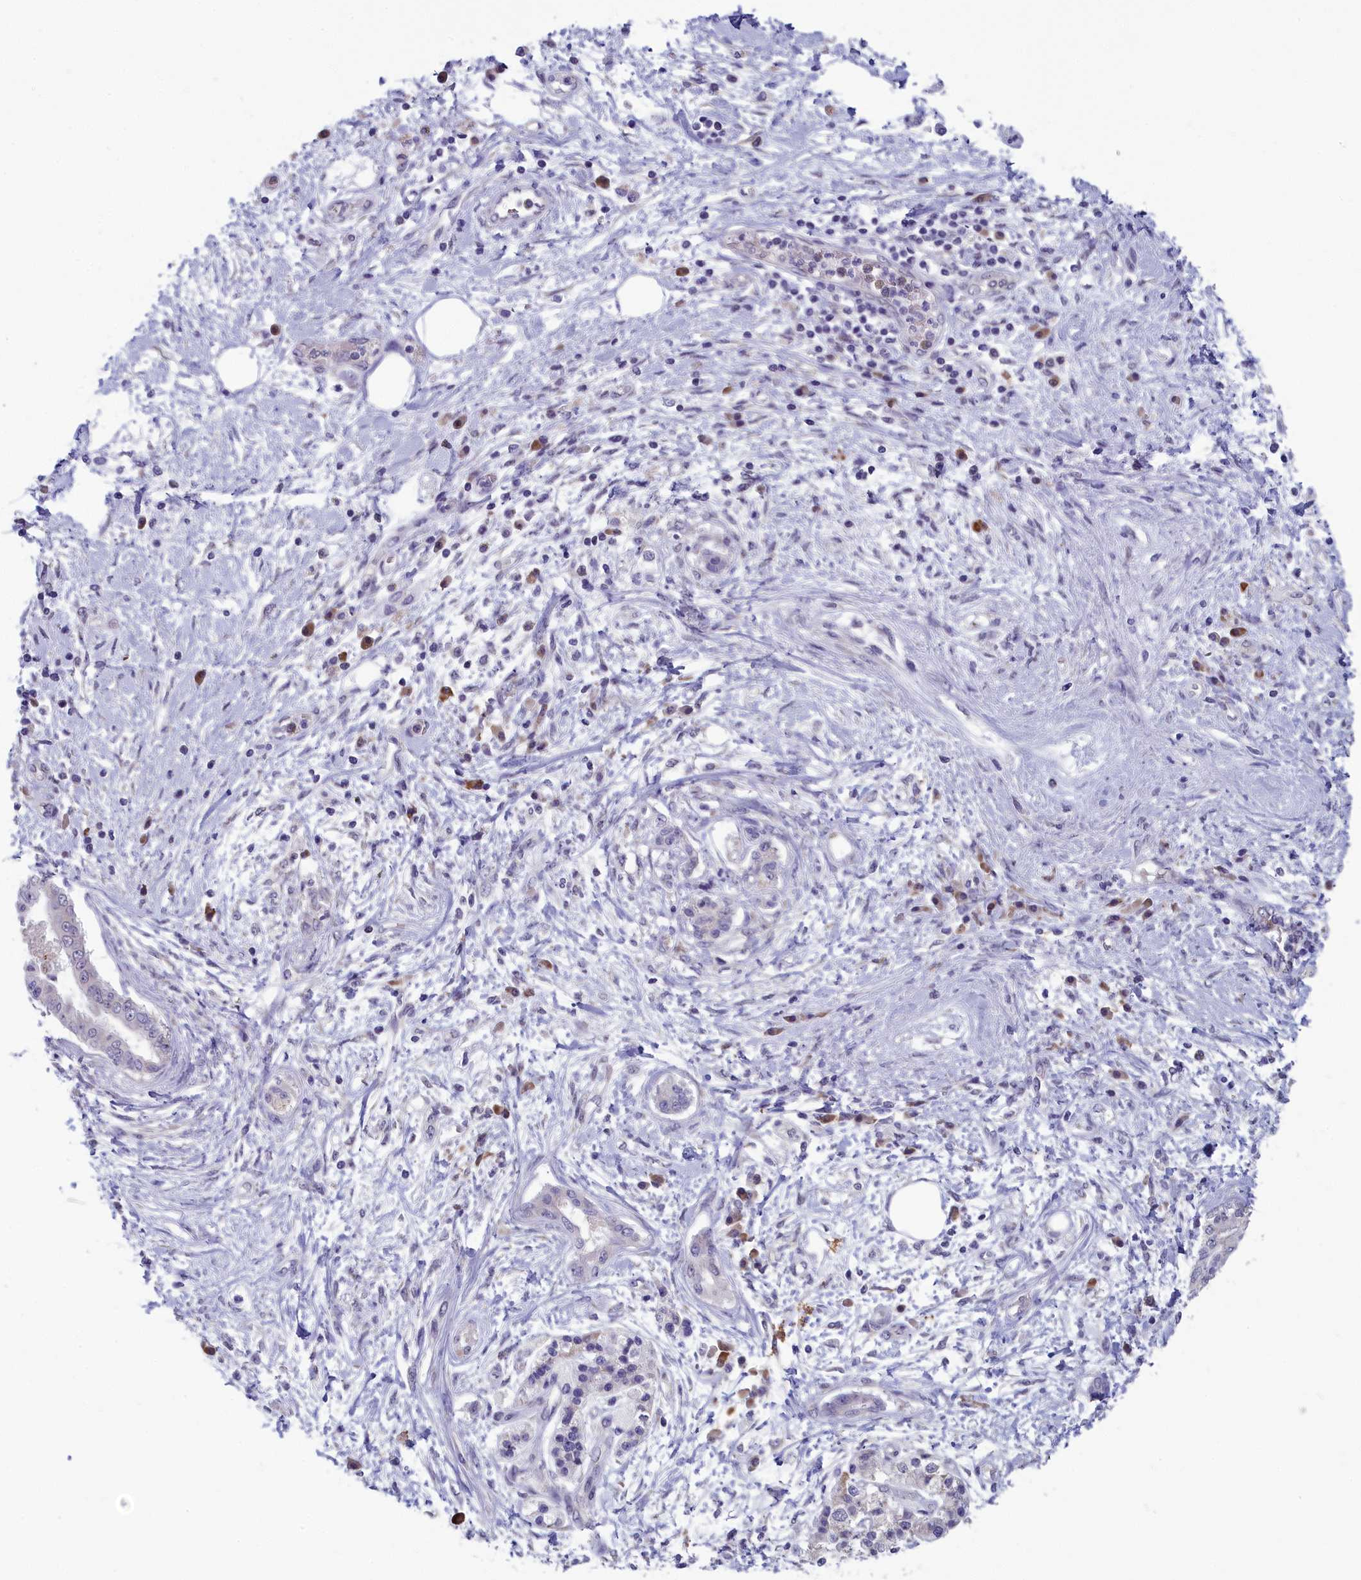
{"staining": {"intensity": "negative", "quantity": "none", "location": "none"}, "tissue": "pancreatic cancer", "cell_type": "Tumor cells", "image_type": "cancer", "snomed": [{"axis": "morphology", "description": "Adenocarcinoma, NOS"}, {"axis": "topography", "description": "Pancreas"}], "caption": "Protein analysis of pancreatic cancer demonstrates no significant staining in tumor cells.", "gene": "MRI1", "patient": {"sex": "female", "age": 56}}